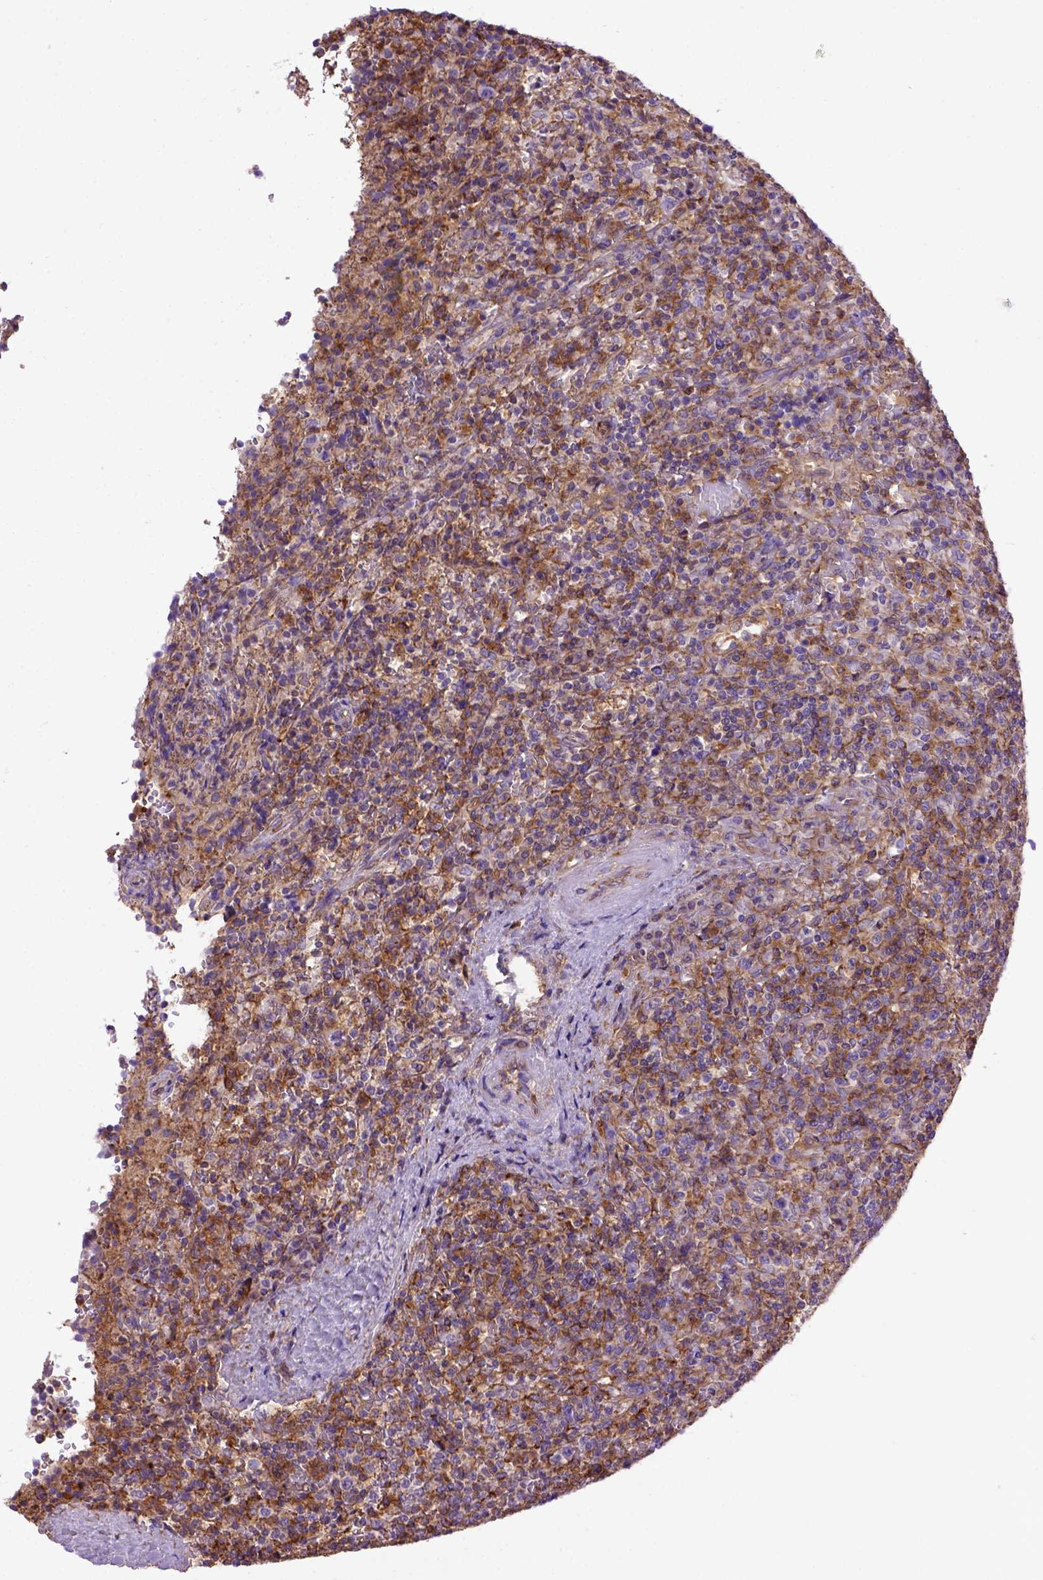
{"staining": {"intensity": "weak", "quantity": ">75%", "location": "cytoplasmic/membranous"}, "tissue": "lymphoma", "cell_type": "Tumor cells", "image_type": "cancer", "snomed": [{"axis": "morphology", "description": "Malignant lymphoma, non-Hodgkin's type, Low grade"}, {"axis": "topography", "description": "Spleen"}], "caption": "A high-resolution photomicrograph shows immunohistochemistry (IHC) staining of low-grade malignant lymphoma, non-Hodgkin's type, which exhibits weak cytoplasmic/membranous positivity in about >75% of tumor cells. (DAB (3,3'-diaminobenzidine) IHC, brown staining for protein, blue staining for nuclei).", "gene": "MVP", "patient": {"sex": "male", "age": 62}}